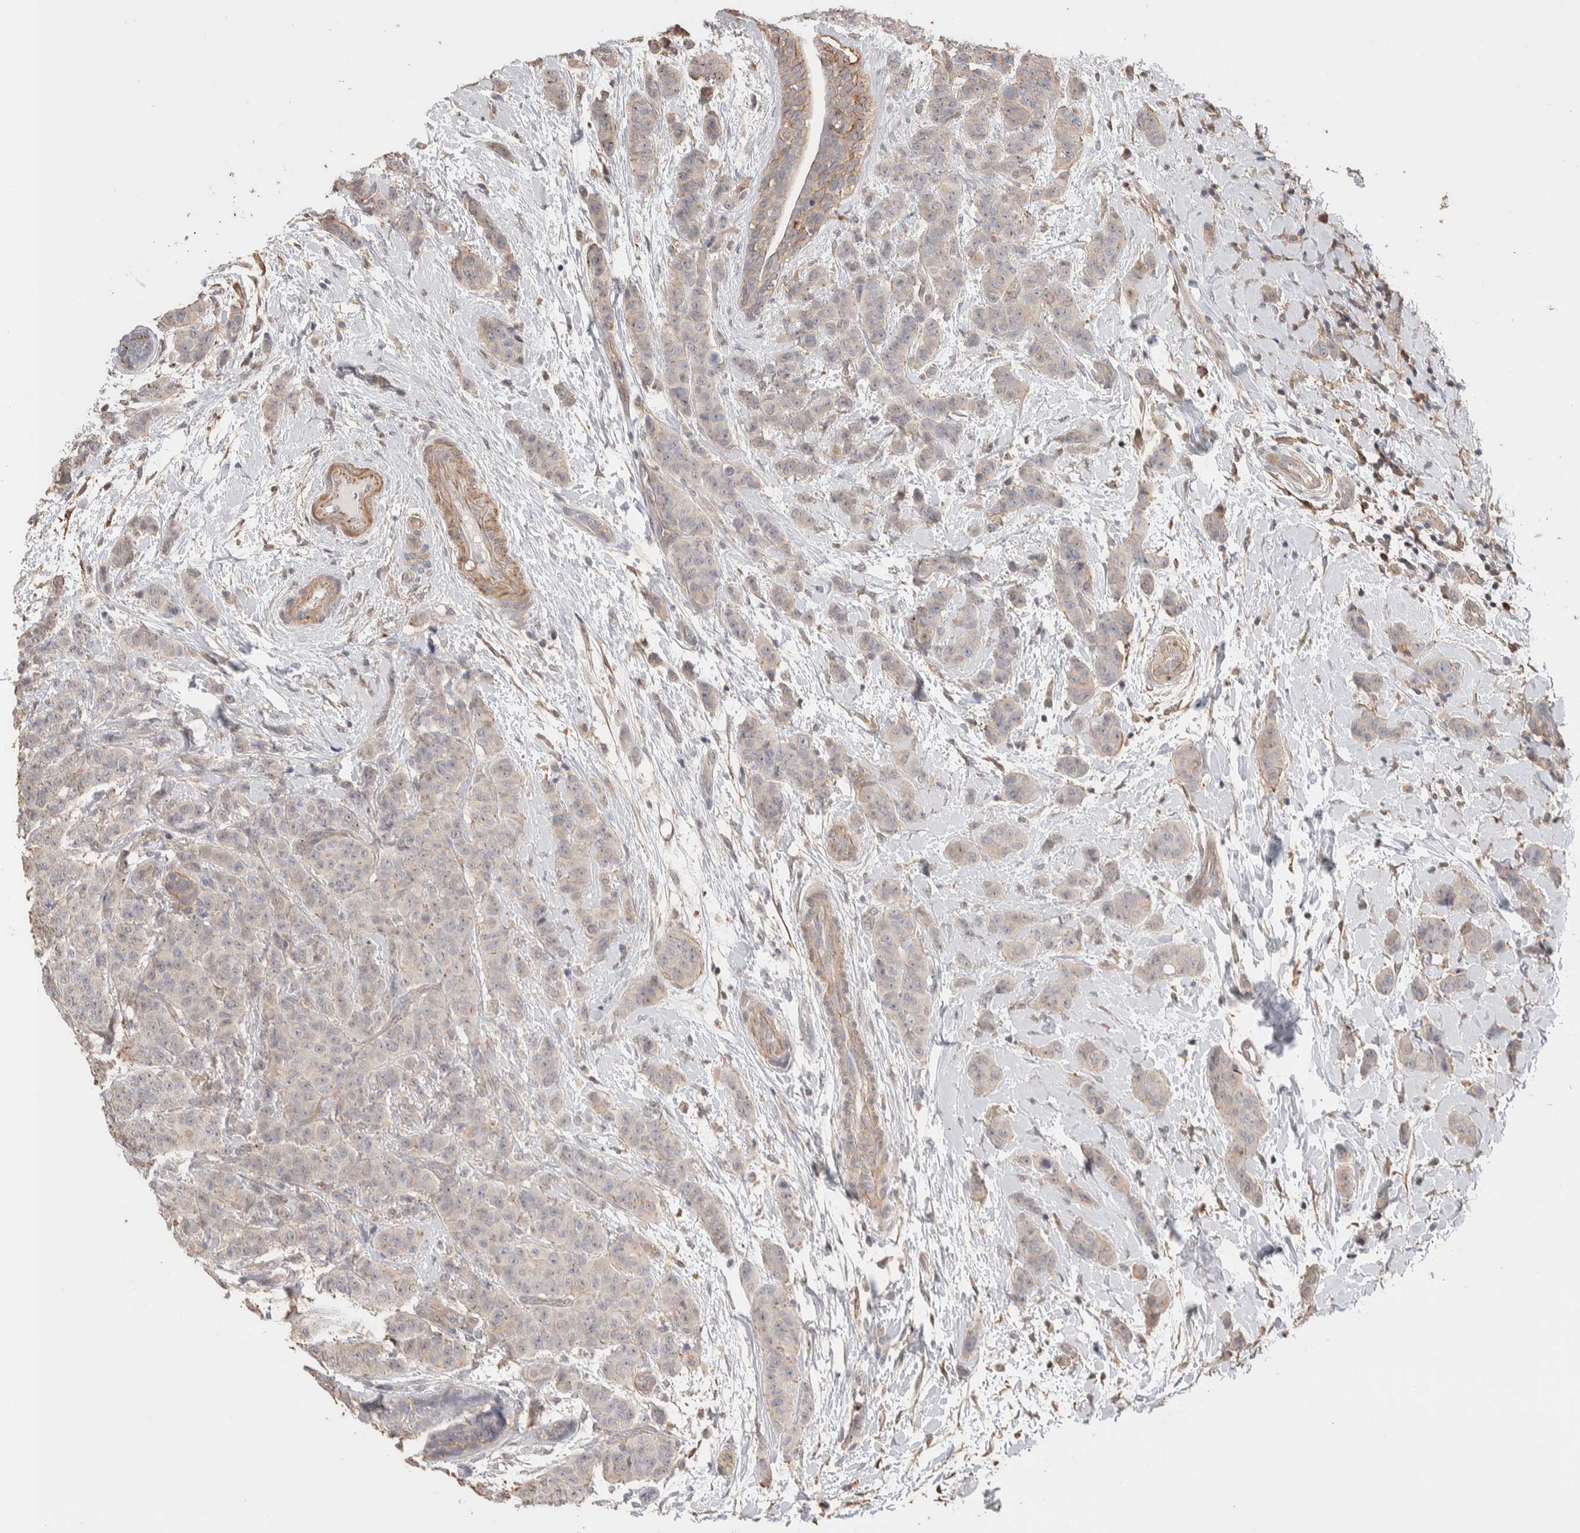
{"staining": {"intensity": "negative", "quantity": "none", "location": "none"}, "tissue": "breast cancer", "cell_type": "Tumor cells", "image_type": "cancer", "snomed": [{"axis": "morphology", "description": "Normal tissue, NOS"}, {"axis": "morphology", "description": "Duct carcinoma"}, {"axis": "topography", "description": "Breast"}], "caption": "The photomicrograph shows no significant positivity in tumor cells of breast cancer (intraductal carcinoma).", "gene": "ZNF704", "patient": {"sex": "female", "age": 40}}